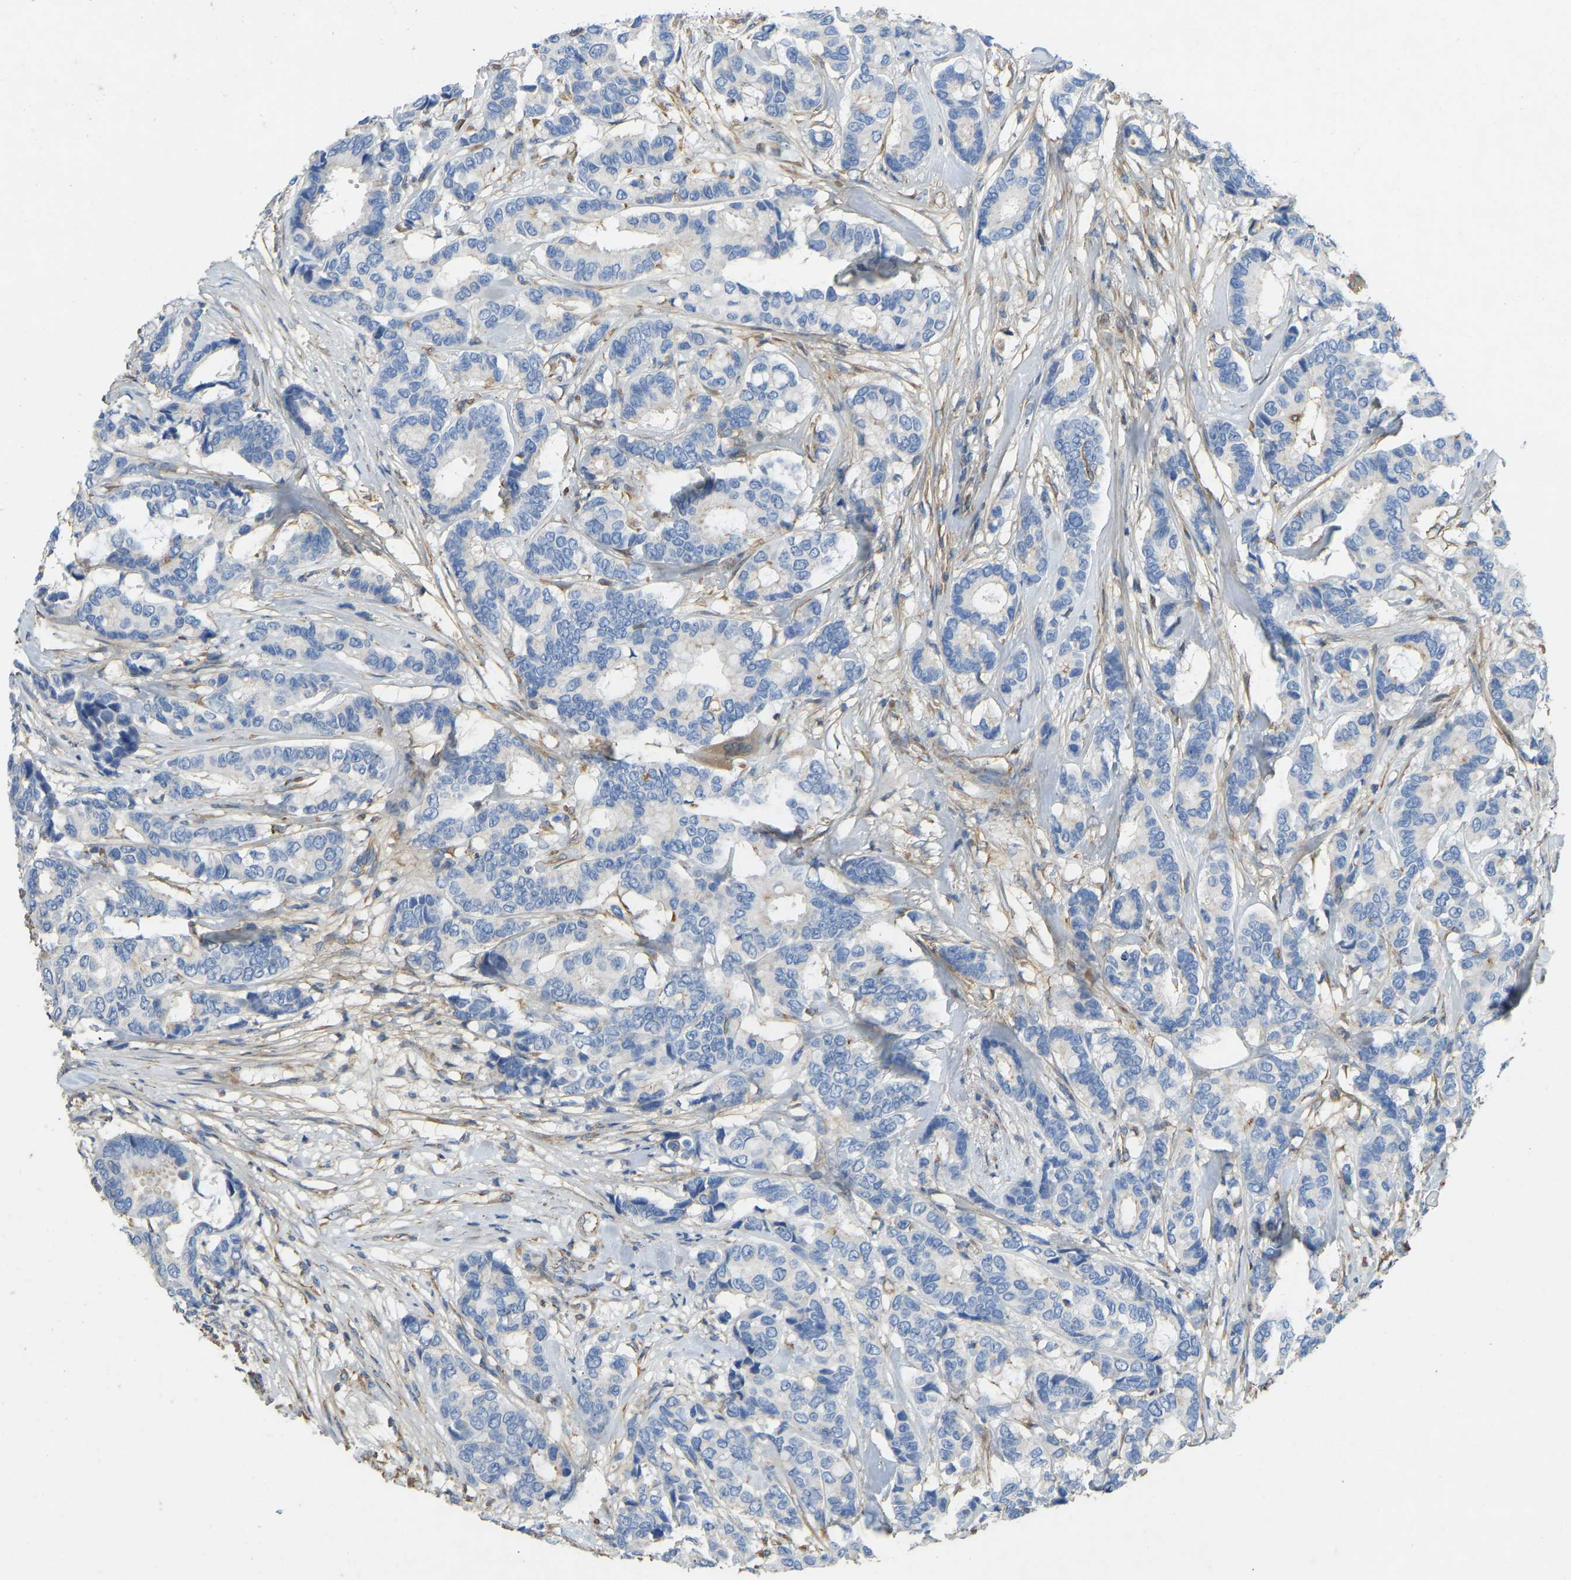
{"staining": {"intensity": "weak", "quantity": "<25%", "location": "cytoplasmic/membranous"}, "tissue": "breast cancer", "cell_type": "Tumor cells", "image_type": "cancer", "snomed": [{"axis": "morphology", "description": "Duct carcinoma"}, {"axis": "topography", "description": "Breast"}], "caption": "Immunohistochemical staining of intraductal carcinoma (breast) exhibits no significant staining in tumor cells.", "gene": "TECTA", "patient": {"sex": "female", "age": 87}}